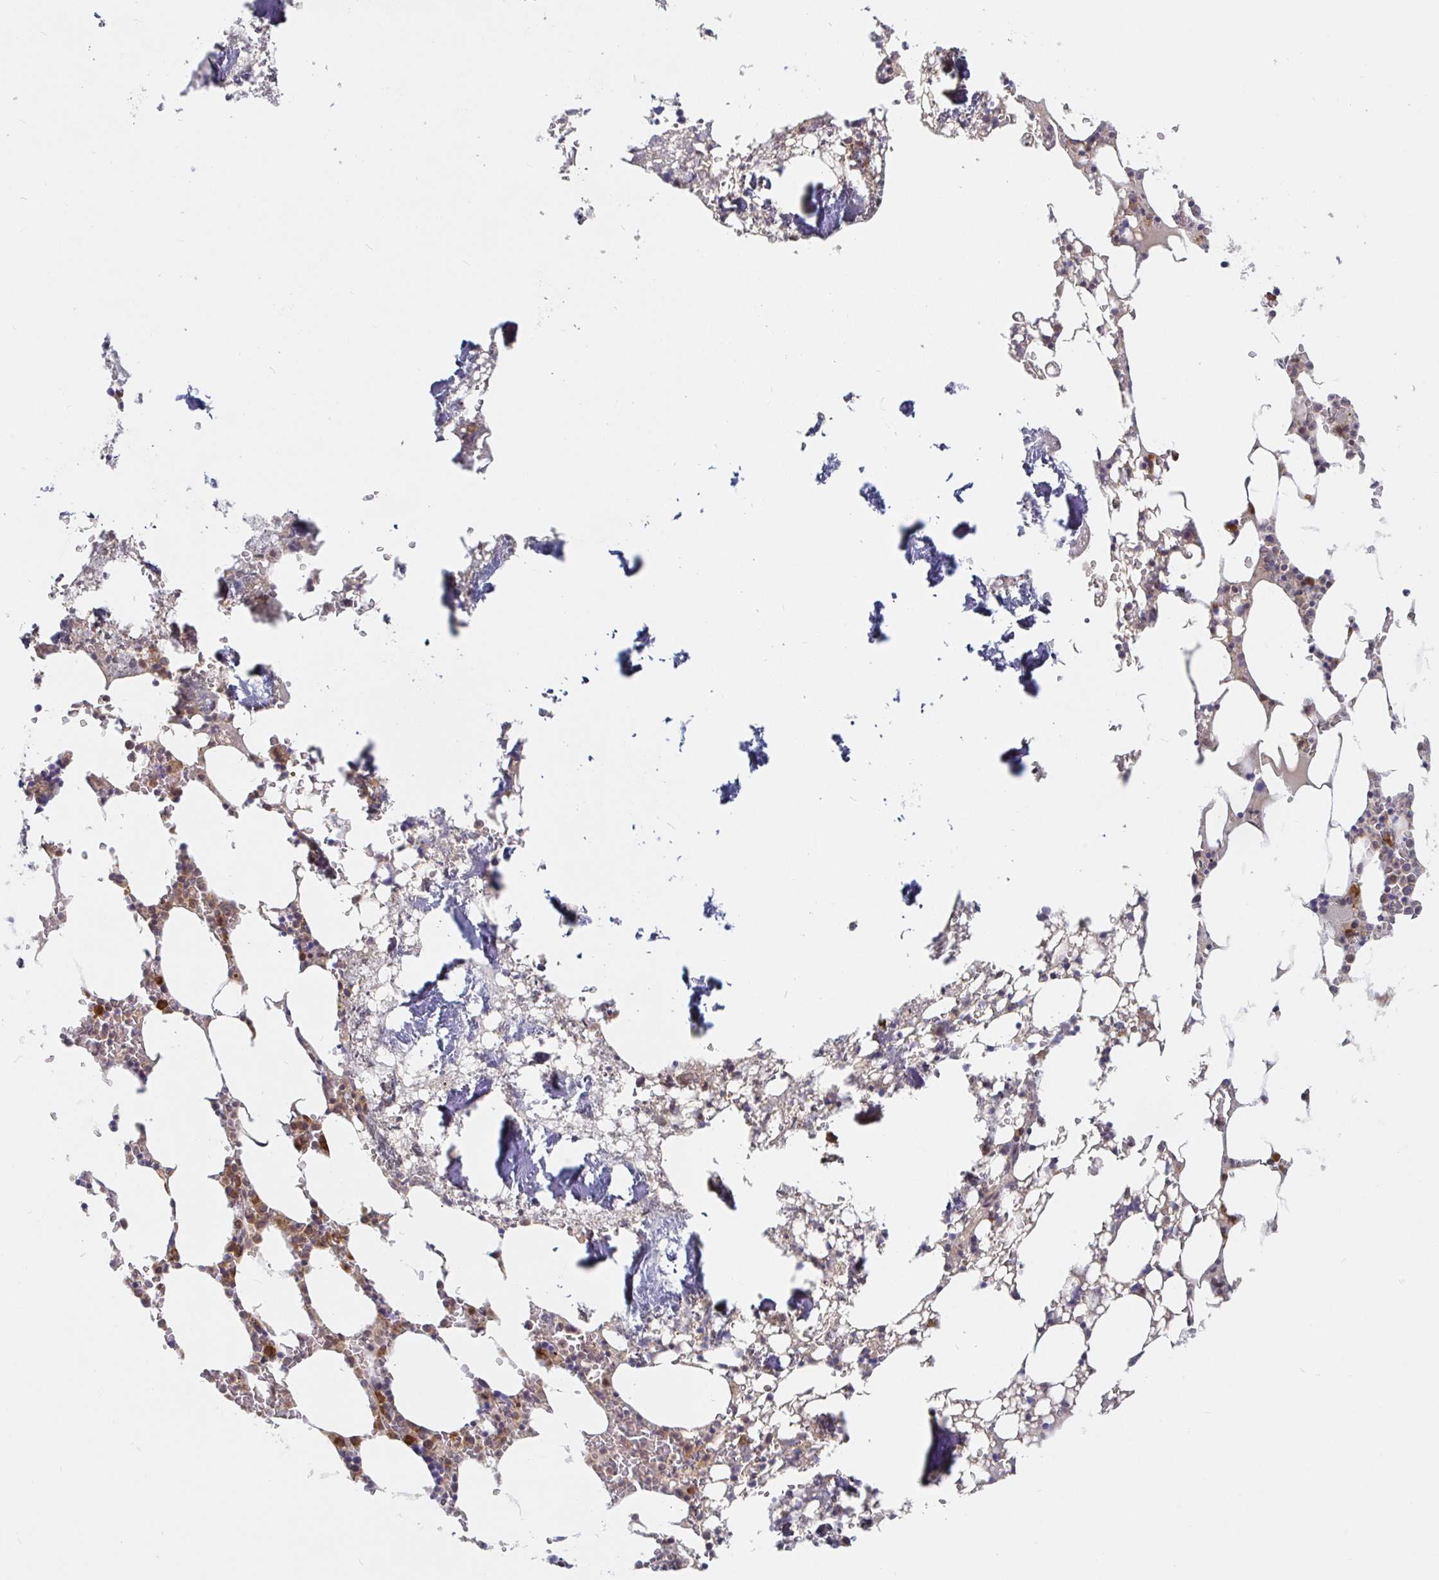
{"staining": {"intensity": "moderate", "quantity": "<25%", "location": "cytoplasmic/membranous"}, "tissue": "bone marrow", "cell_type": "Hematopoietic cells", "image_type": "normal", "snomed": [{"axis": "morphology", "description": "Normal tissue, NOS"}, {"axis": "topography", "description": "Bone marrow"}], "caption": "High-power microscopy captured an immunohistochemistry (IHC) micrograph of benign bone marrow, revealing moderate cytoplasmic/membranous positivity in approximately <25% of hematopoietic cells.", "gene": "ALG1L2", "patient": {"sex": "male", "age": 64}}